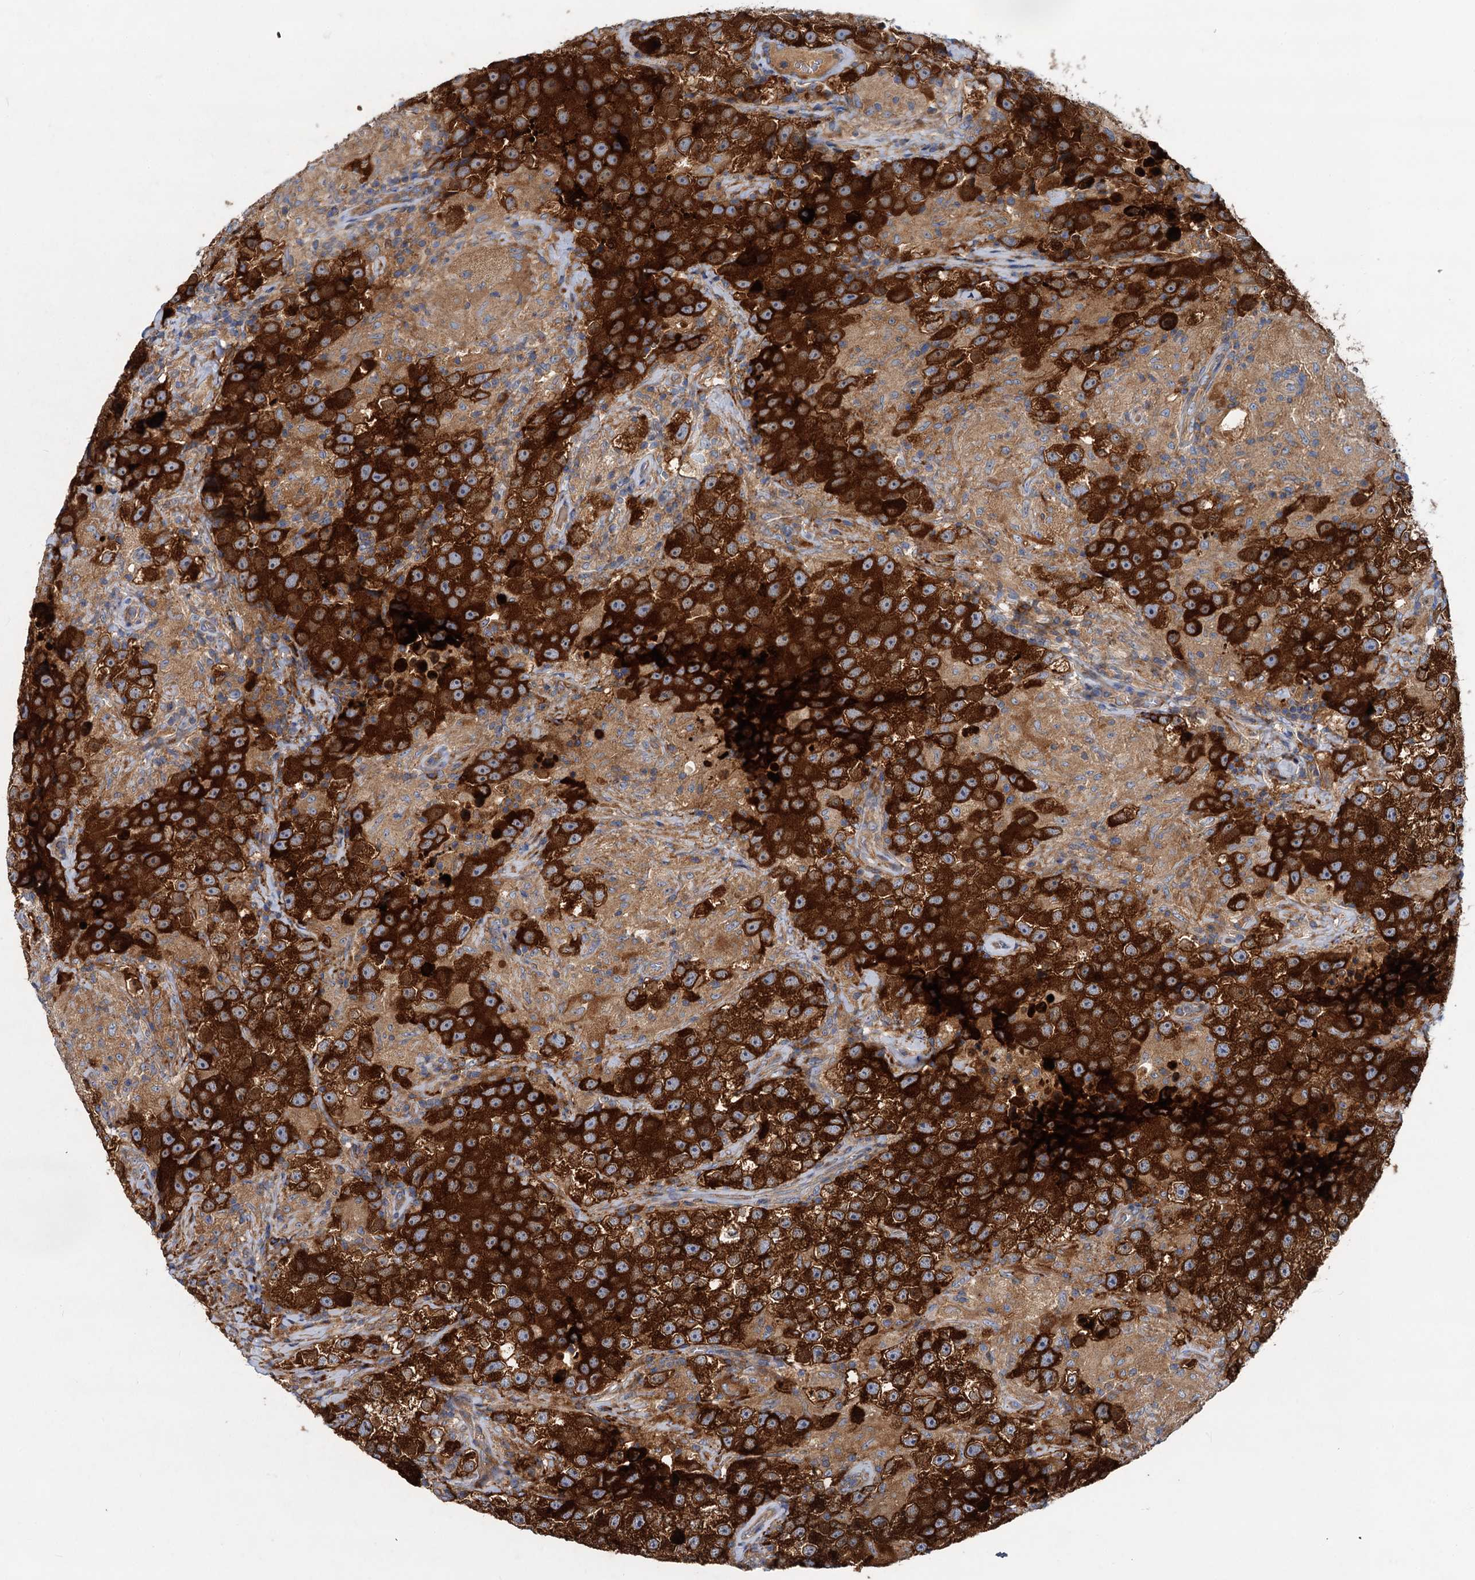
{"staining": {"intensity": "strong", "quantity": ">75%", "location": "cytoplasmic/membranous"}, "tissue": "testis cancer", "cell_type": "Tumor cells", "image_type": "cancer", "snomed": [{"axis": "morphology", "description": "Seminoma, NOS"}, {"axis": "topography", "description": "Testis"}], "caption": "Immunohistochemical staining of testis cancer displays strong cytoplasmic/membranous protein expression in about >75% of tumor cells. (Stains: DAB in brown, nuclei in blue, Microscopy: brightfield microscopy at high magnification).", "gene": "ALKBH7", "patient": {"sex": "male", "age": 46}}